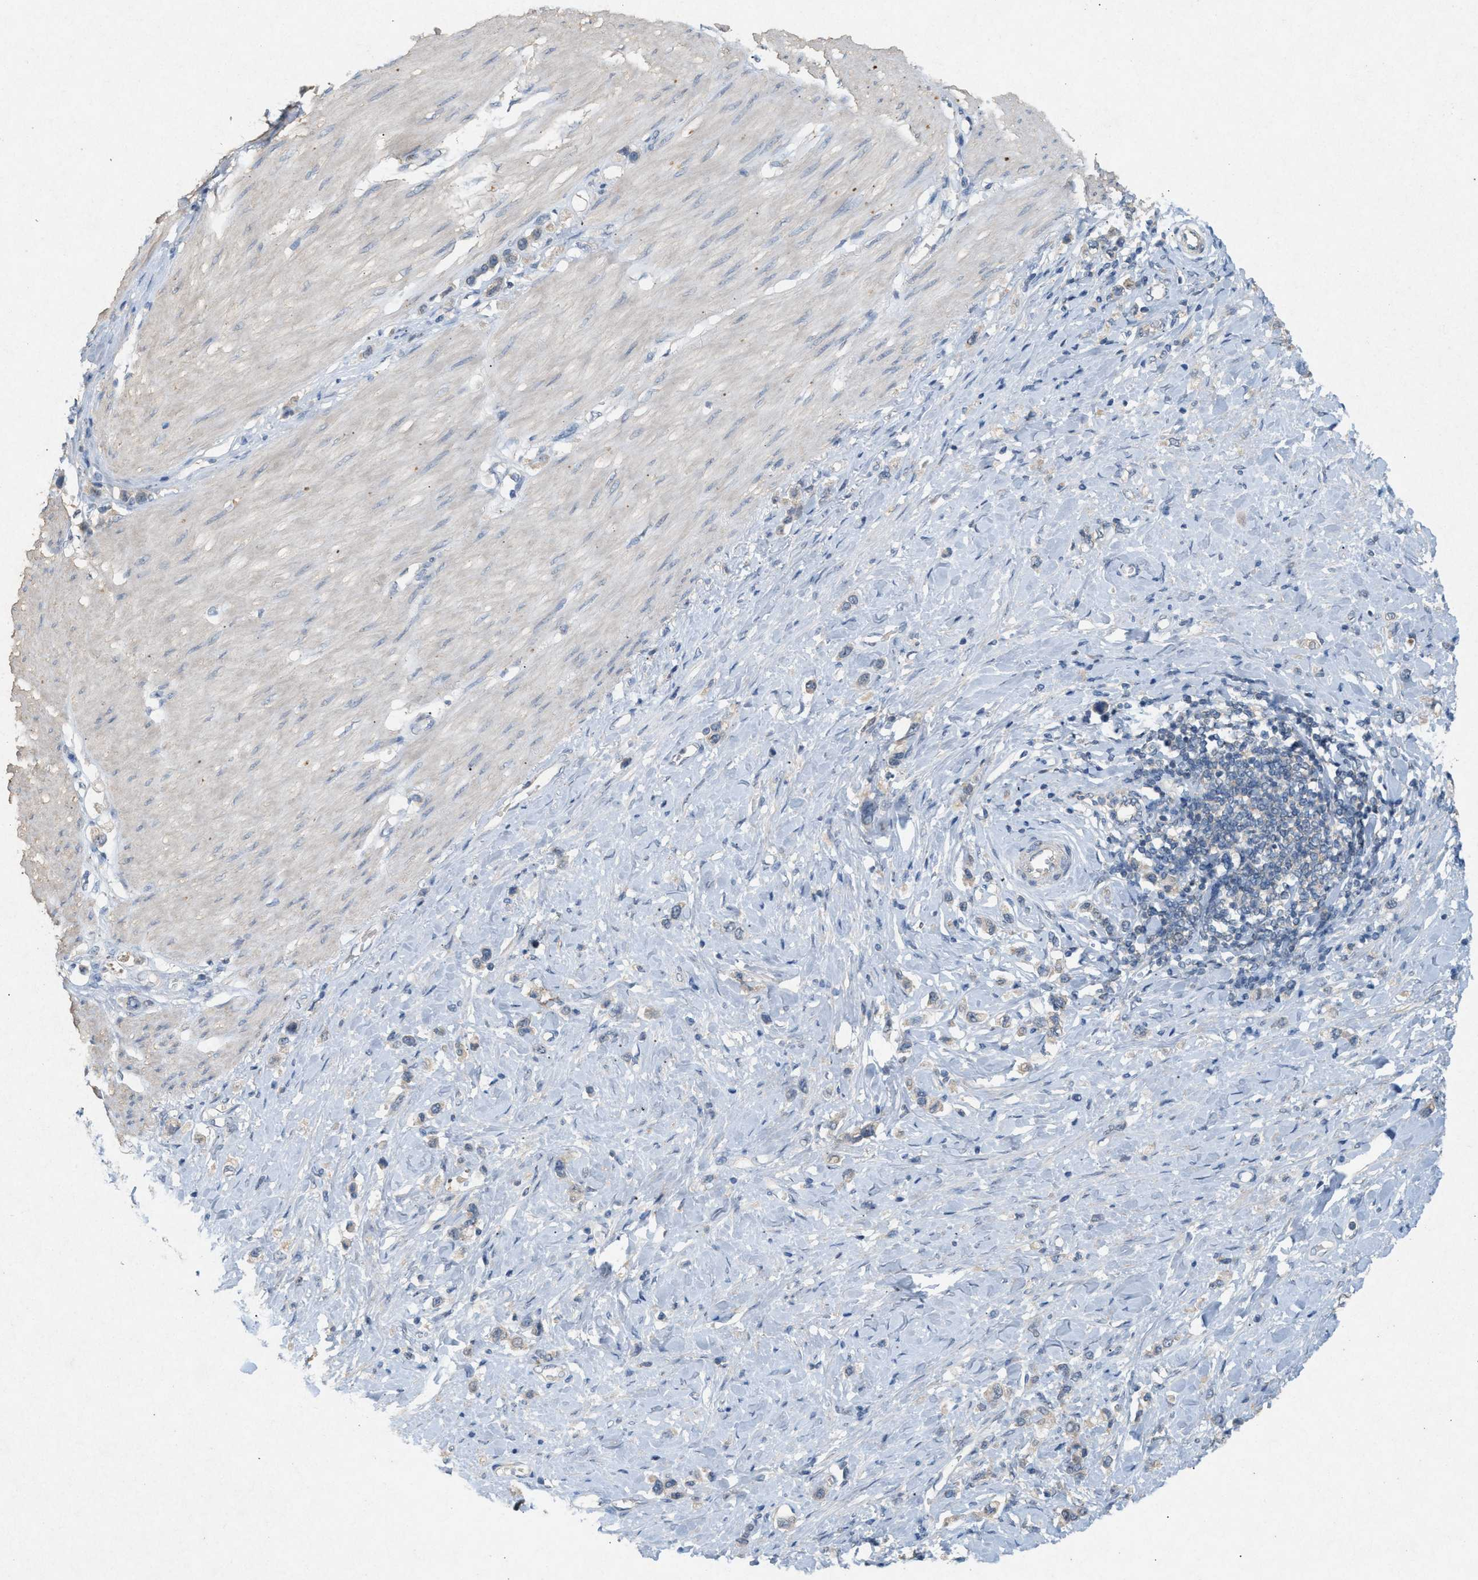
{"staining": {"intensity": "negative", "quantity": "none", "location": "none"}, "tissue": "stomach cancer", "cell_type": "Tumor cells", "image_type": "cancer", "snomed": [{"axis": "morphology", "description": "Adenocarcinoma, NOS"}, {"axis": "topography", "description": "Stomach"}], "caption": "Stomach cancer was stained to show a protein in brown. There is no significant staining in tumor cells.", "gene": "DCAF7", "patient": {"sex": "female", "age": 65}}